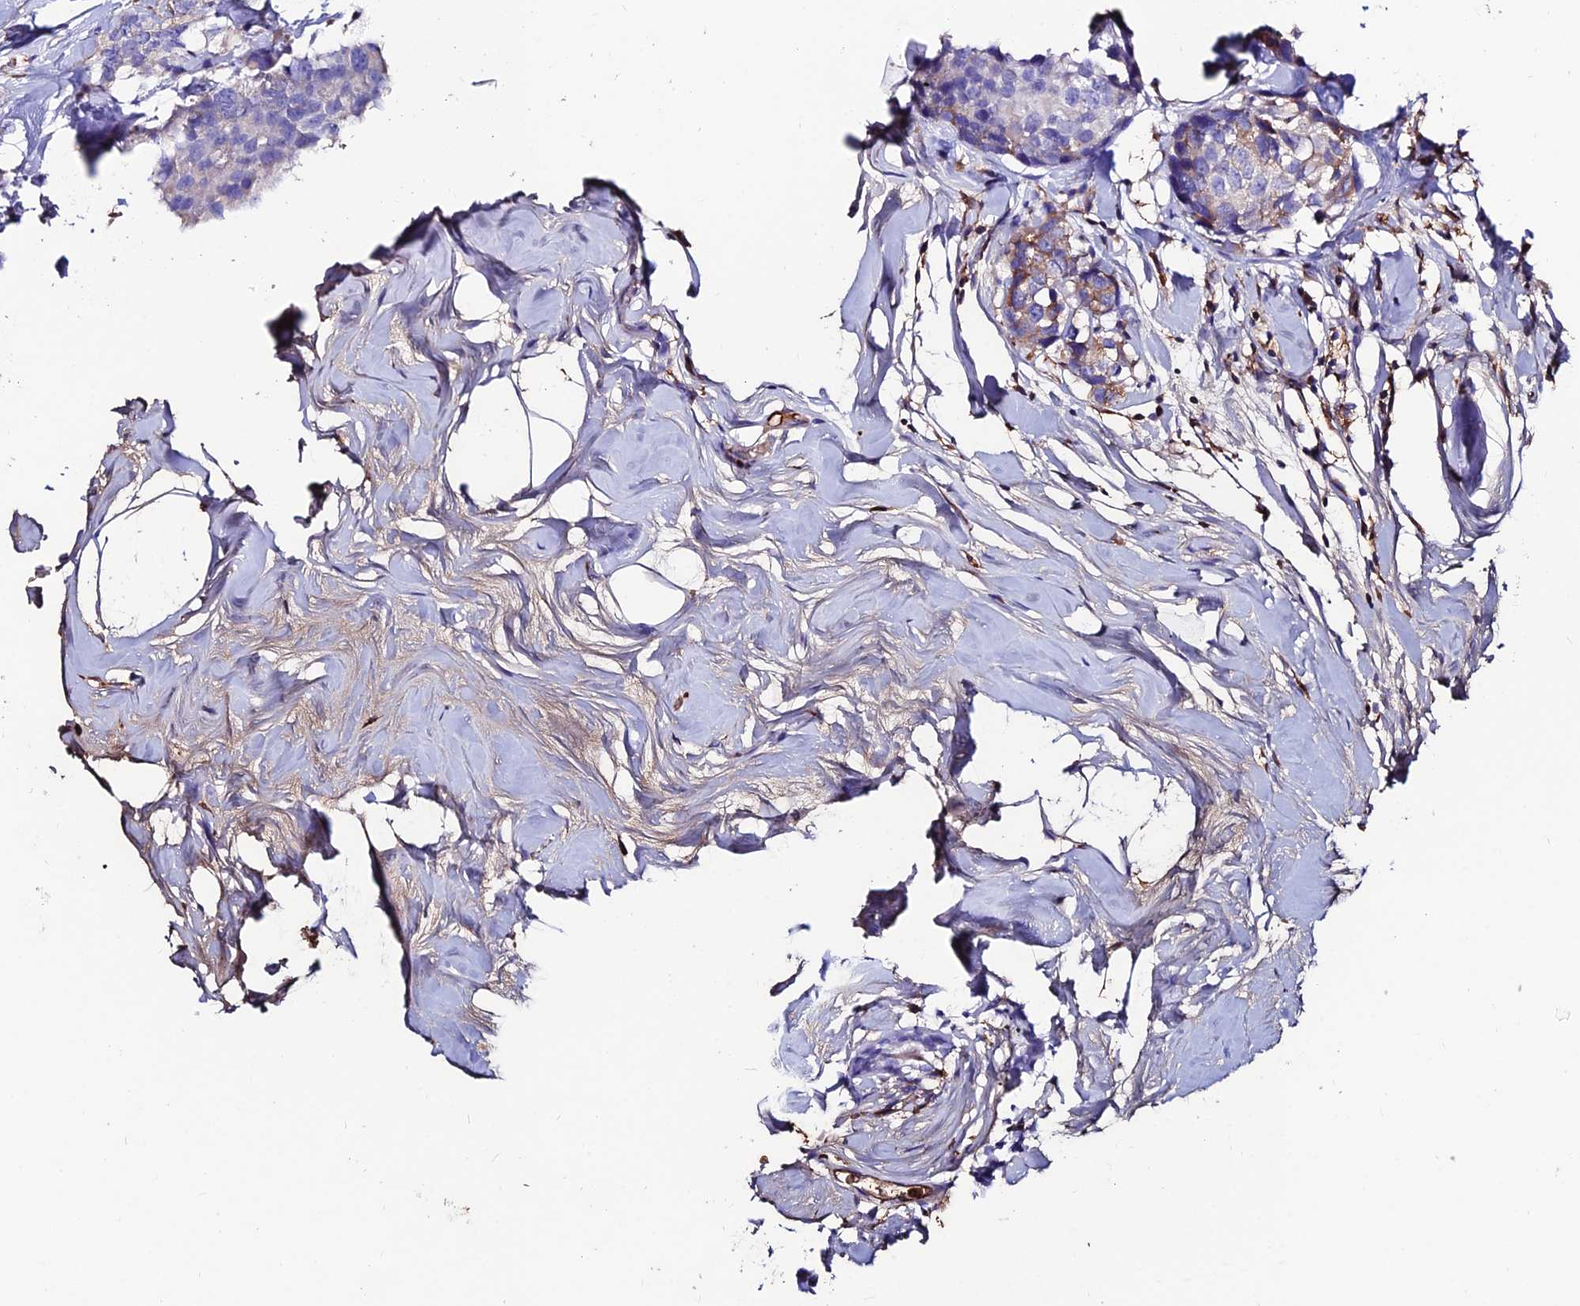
{"staining": {"intensity": "weak", "quantity": "<25%", "location": "cytoplasmic/membranous"}, "tissue": "breast cancer", "cell_type": "Tumor cells", "image_type": "cancer", "snomed": [{"axis": "morphology", "description": "Lobular carcinoma"}, {"axis": "topography", "description": "Breast"}], "caption": "The immunohistochemistry micrograph has no significant expression in tumor cells of breast cancer (lobular carcinoma) tissue.", "gene": "SLC25A16", "patient": {"sex": "female", "age": 59}}